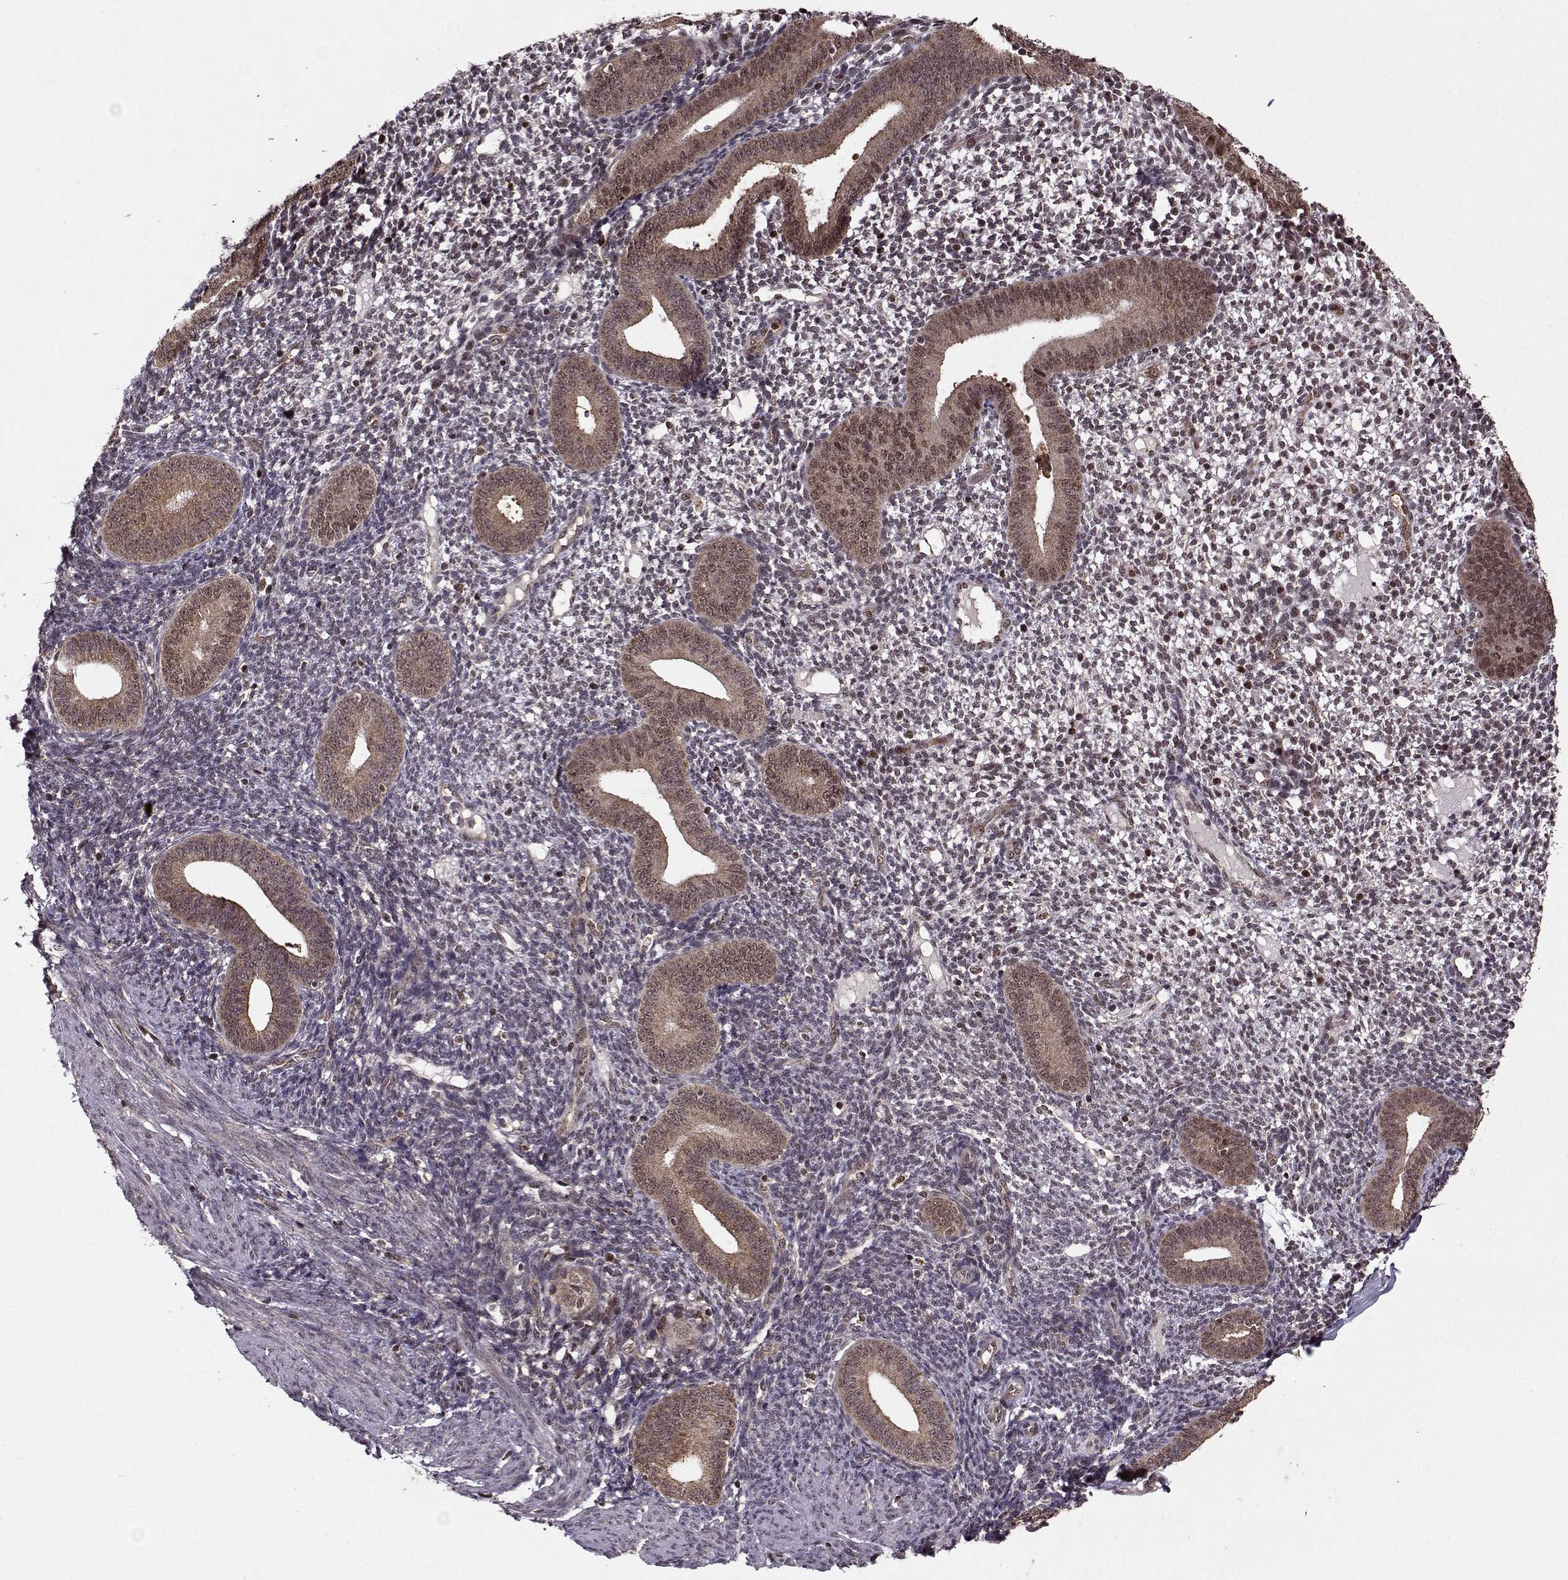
{"staining": {"intensity": "weak", "quantity": "<25%", "location": "cytoplasmic/membranous"}, "tissue": "endometrium", "cell_type": "Cells in endometrial stroma", "image_type": "normal", "snomed": [{"axis": "morphology", "description": "Normal tissue, NOS"}, {"axis": "topography", "description": "Endometrium"}], "caption": "DAB immunohistochemical staining of benign endometrium reveals no significant expression in cells in endometrial stroma. (DAB immunohistochemistry (IHC) visualized using brightfield microscopy, high magnification).", "gene": "PSMA7", "patient": {"sex": "female", "age": 40}}